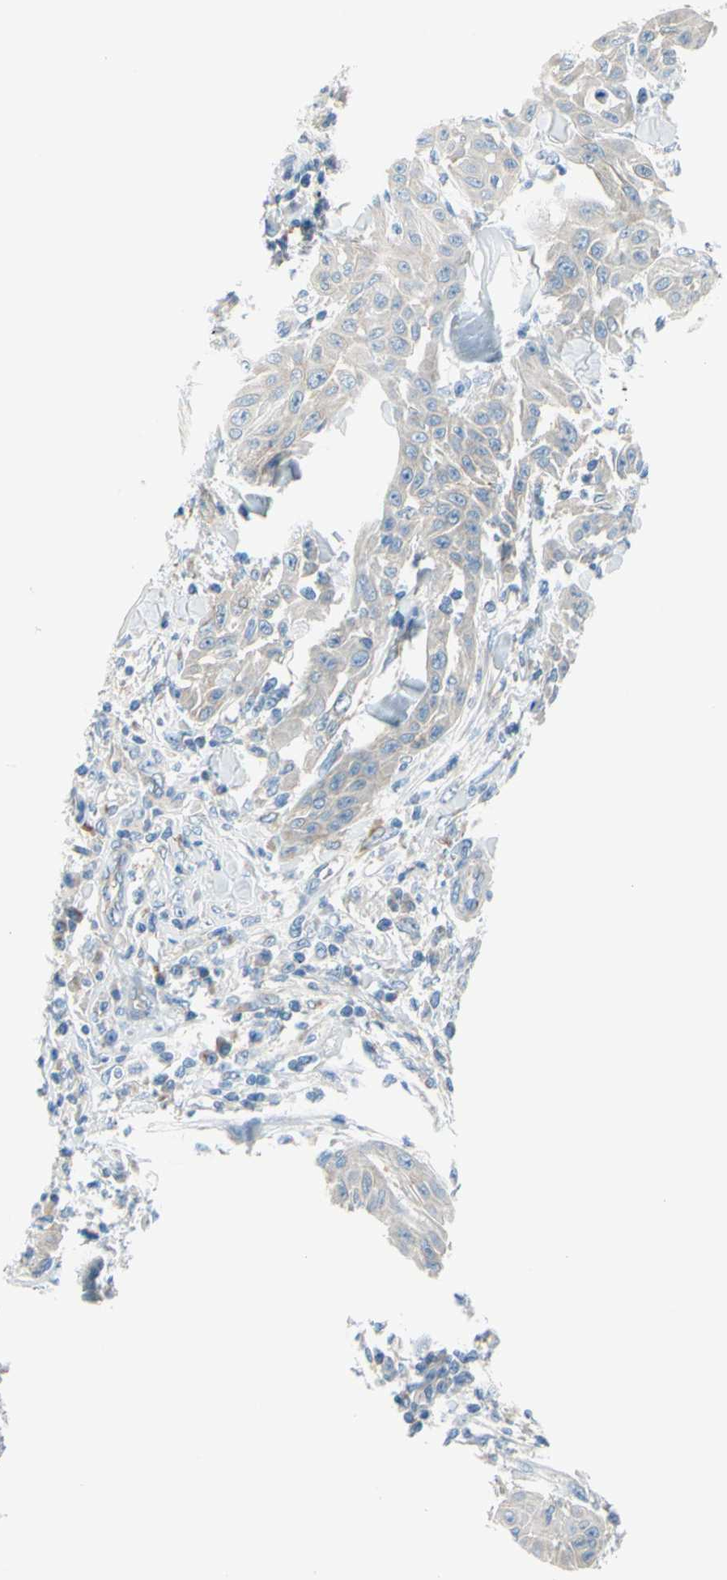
{"staining": {"intensity": "weak", "quantity": "<25%", "location": "cytoplasmic/membranous"}, "tissue": "skin cancer", "cell_type": "Tumor cells", "image_type": "cancer", "snomed": [{"axis": "morphology", "description": "Squamous cell carcinoma, NOS"}, {"axis": "topography", "description": "Skin"}], "caption": "This is a photomicrograph of immunohistochemistry staining of skin cancer, which shows no positivity in tumor cells.", "gene": "FRMD4B", "patient": {"sex": "male", "age": 24}}